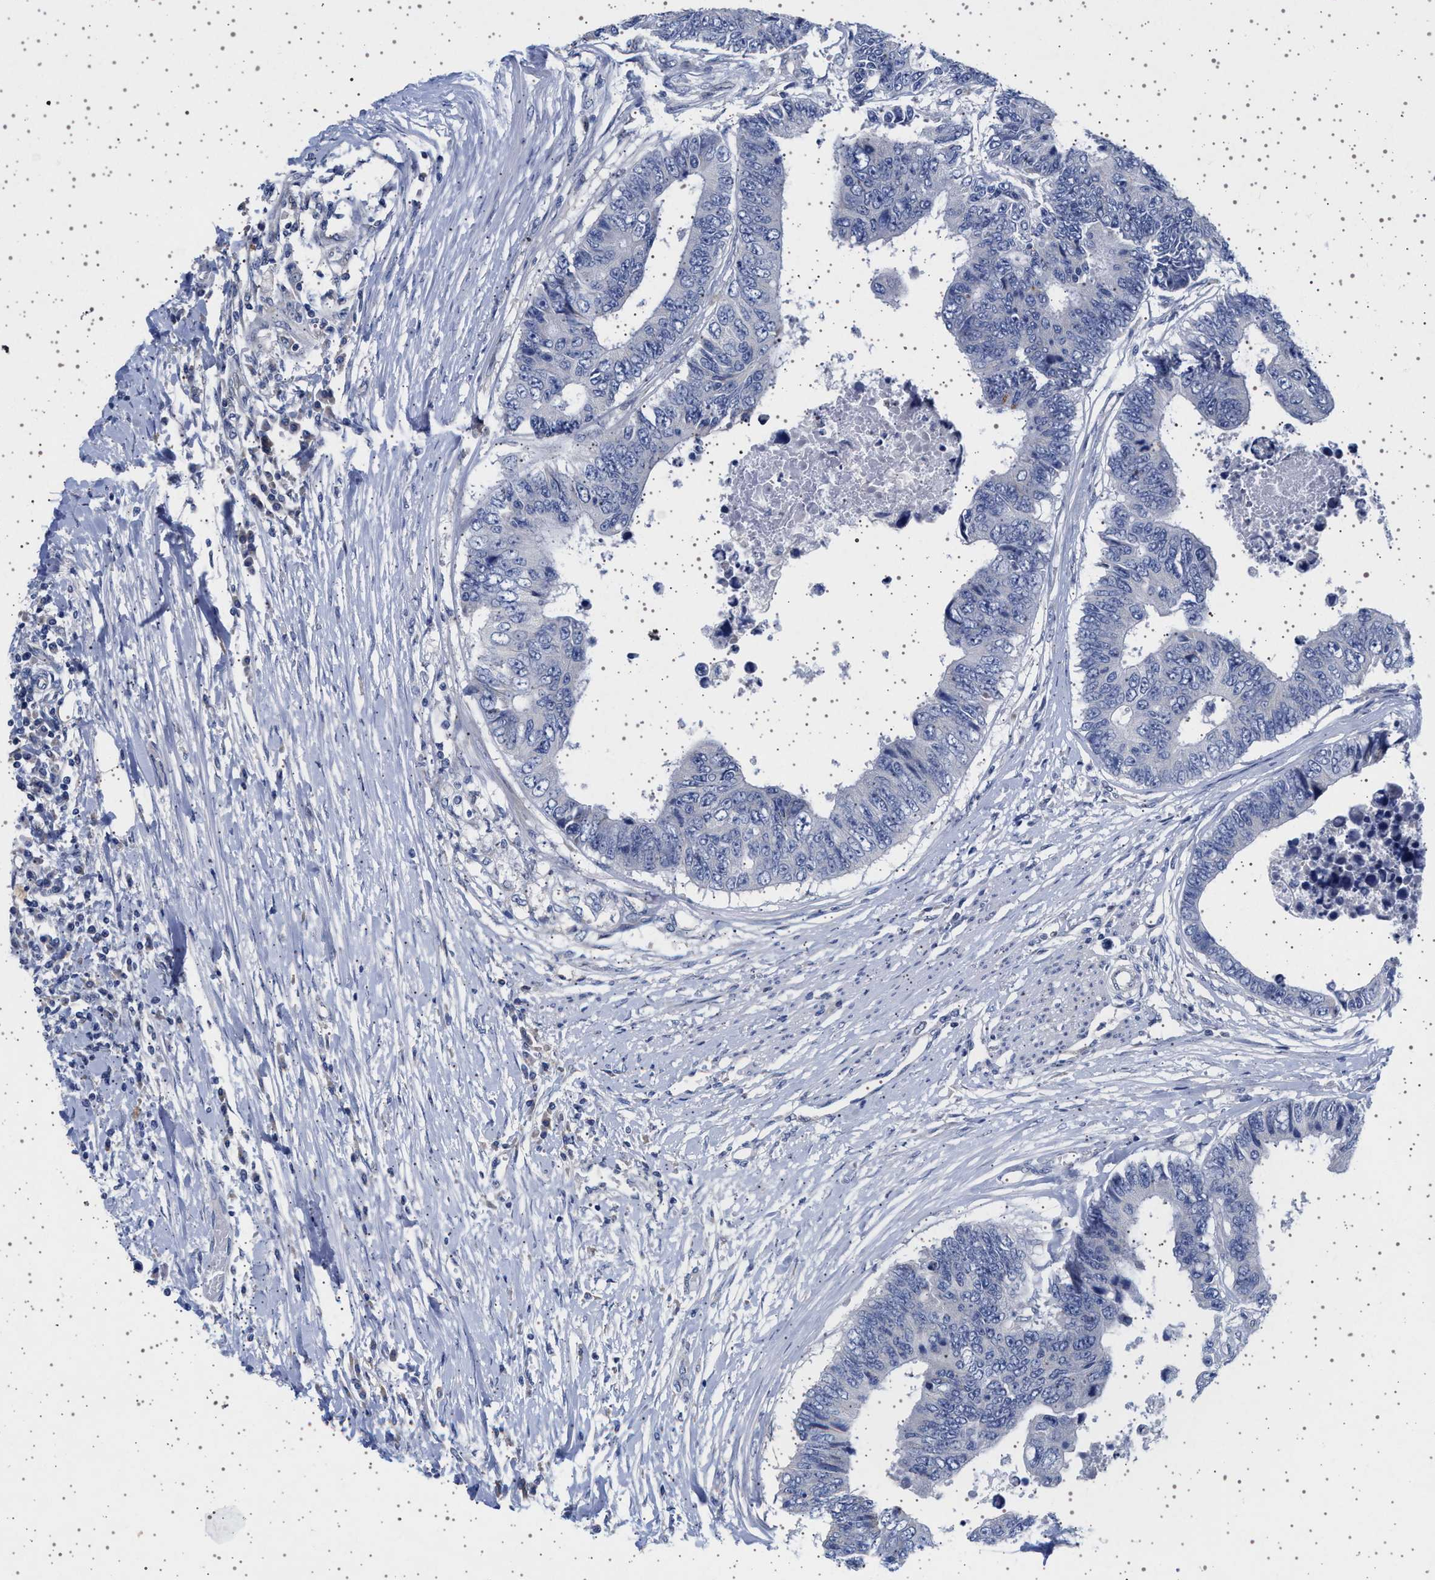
{"staining": {"intensity": "negative", "quantity": "none", "location": "none"}, "tissue": "colorectal cancer", "cell_type": "Tumor cells", "image_type": "cancer", "snomed": [{"axis": "morphology", "description": "Adenocarcinoma, NOS"}, {"axis": "topography", "description": "Rectum"}], "caption": "The micrograph demonstrates no staining of tumor cells in colorectal cancer.", "gene": "TRMT10B", "patient": {"sex": "male", "age": 84}}